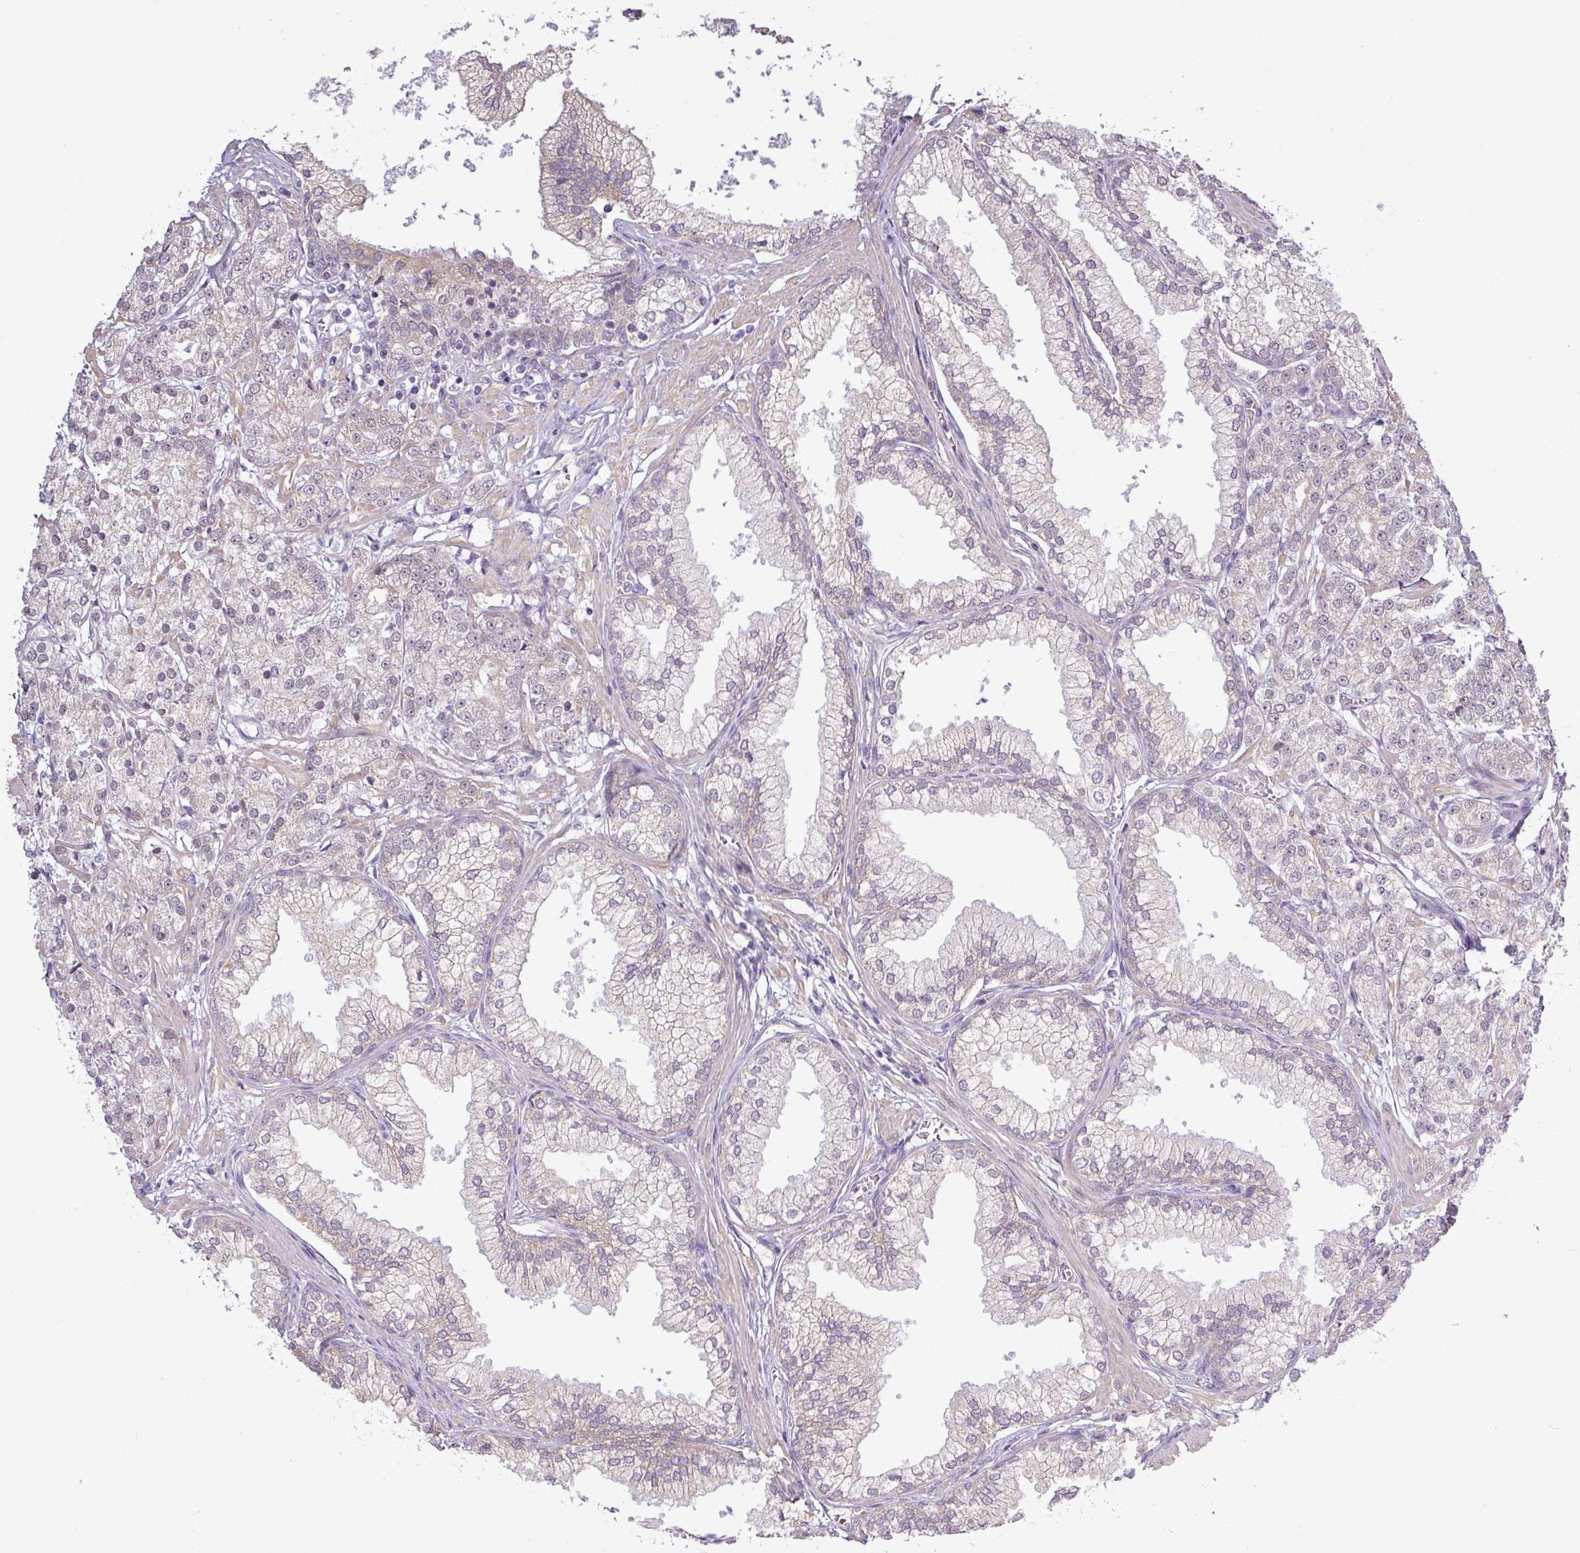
{"staining": {"intensity": "negative", "quantity": "none", "location": "none"}, "tissue": "prostate cancer", "cell_type": "Tumor cells", "image_type": "cancer", "snomed": [{"axis": "morphology", "description": "Adenocarcinoma, High grade"}, {"axis": "topography", "description": "Prostate"}], "caption": "Tumor cells show no significant positivity in prostate cancer.", "gene": "ZNF217", "patient": {"sex": "male", "age": 69}}